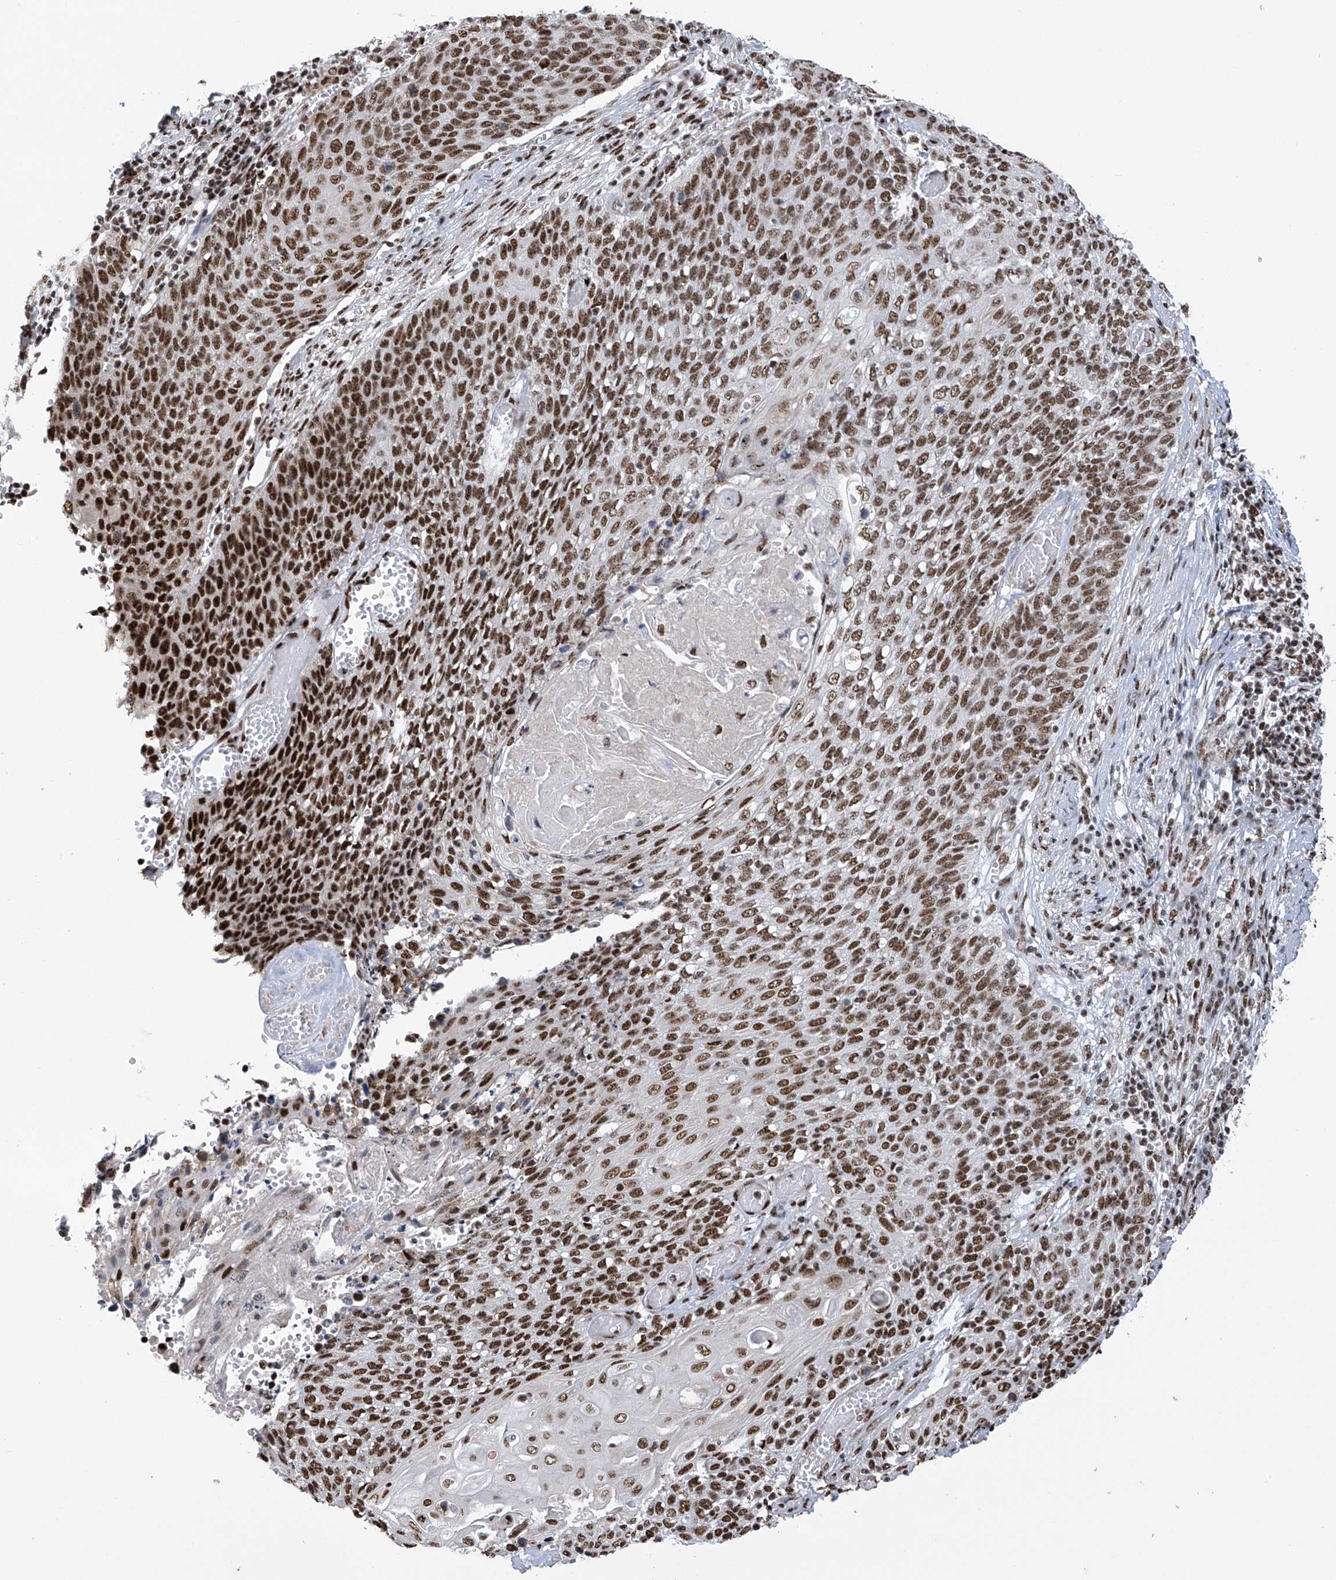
{"staining": {"intensity": "strong", "quantity": ">75%", "location": "nuclear"}, "tissue": "cervical cancer", "cell_type": "Tumor cells", "image_type": "cancer", "snomed": [{"axis": "morphology", "description": "Squamous cell carcinoma, NOS"}, {"axis": "topography", "description": "Cervix"}], "caption": "A high amount of strong nuclear expression is seen in about >75% of tumor cells in cervical squamous cell carcinoma tissue. The staining is performed using DAB brown chromogen to label protein expression. The nuclei are counter-stained blue using hematoxylin.", "gene": "APLF", "patient": {"sex": "female", "age": 39}}